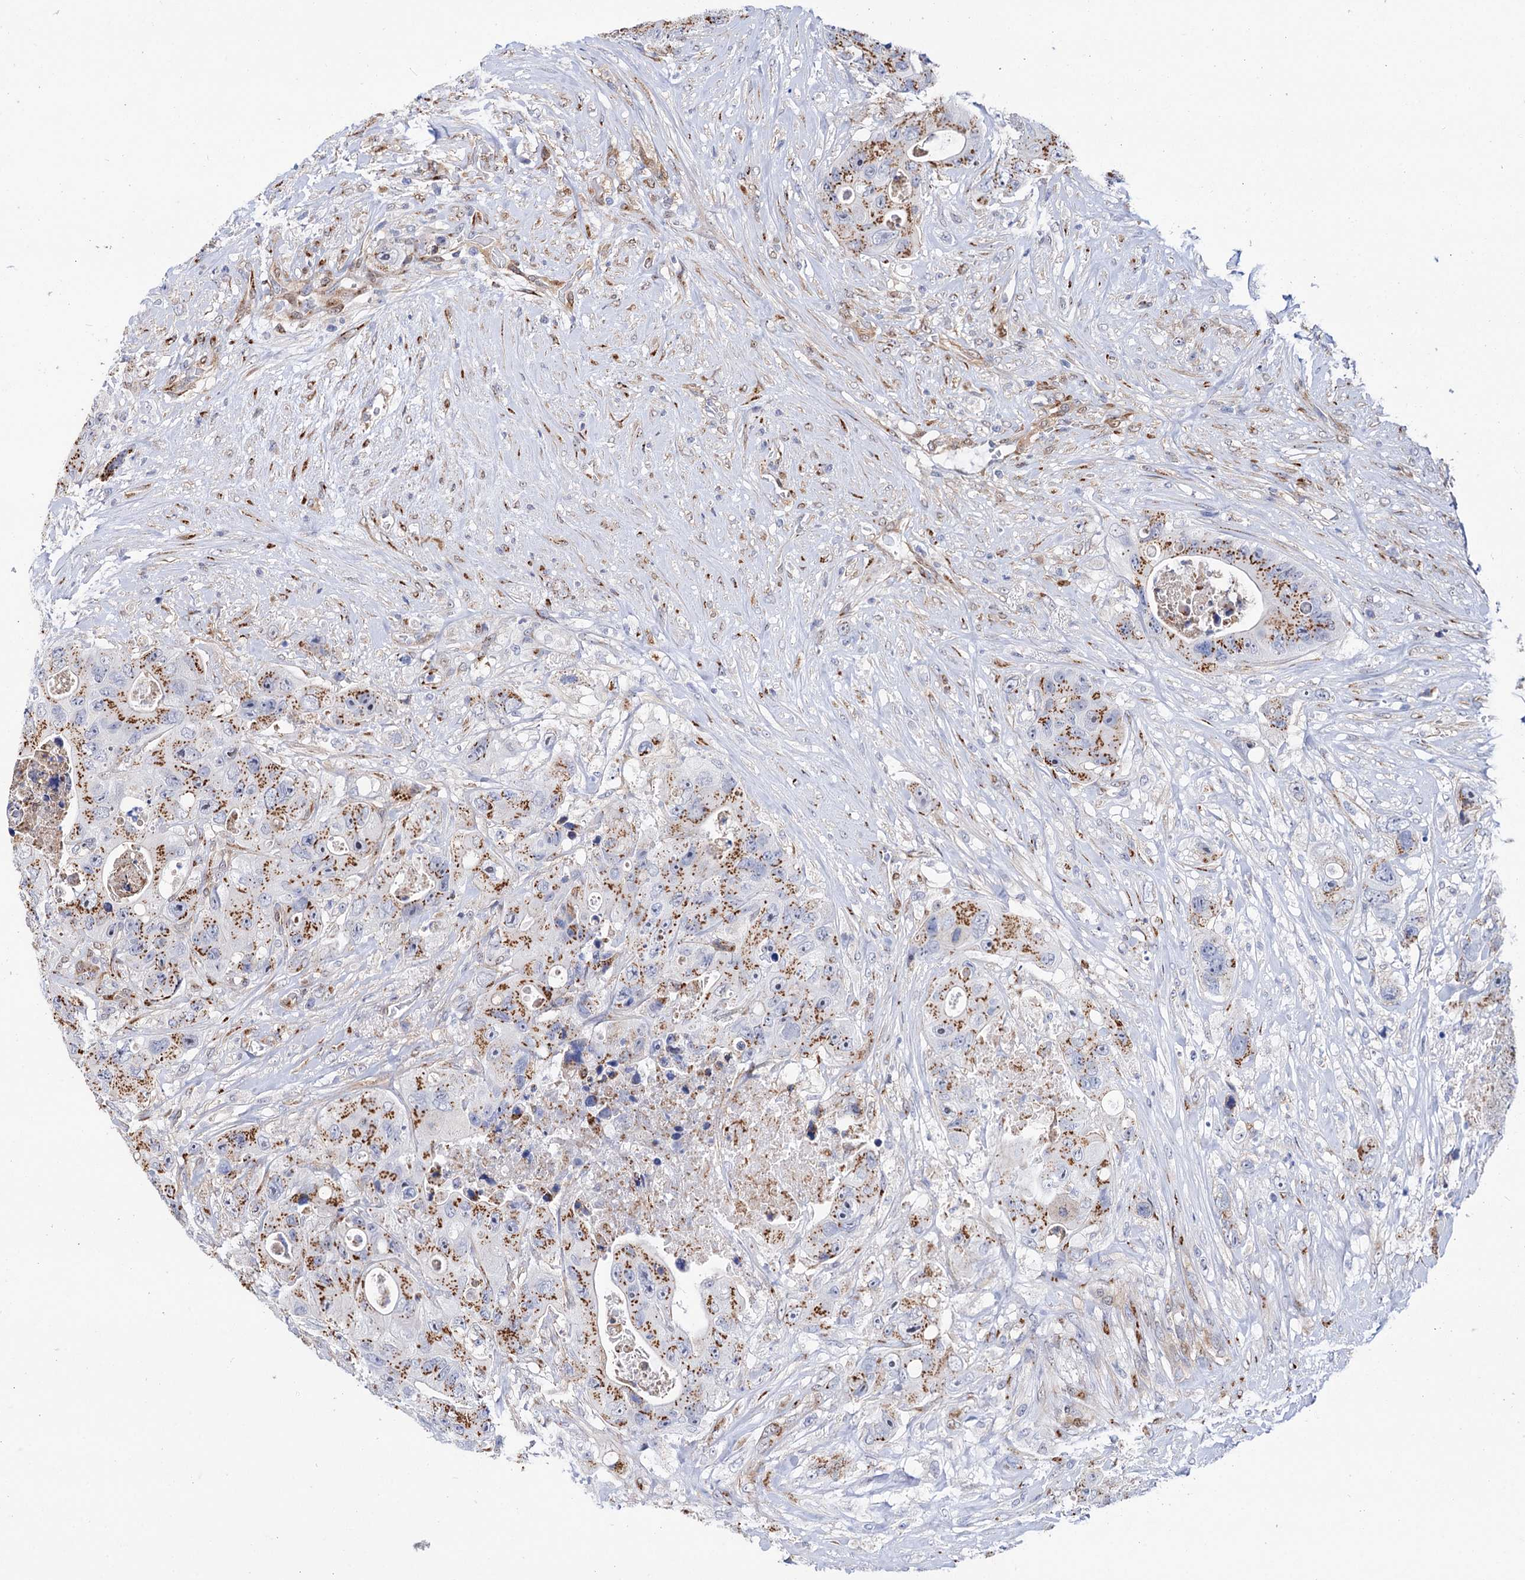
{"staining": {"intensity": "moderate", "quantity": ">75%", "location": "cytoplasmic/membranous"}, "tissue": "colorectal cancer", "cell_type": "Tumor cells", "image_type": "cancer", "snomed": [{"axis": "morphology", "description": "Adenocarcinoma, NOS"}, {"axis": "topography", "description": "Colon"}], "caption": "The immunohistochemical stain highlights moderate cytoplasmic/membranous positivity in tumor cells of adenocarcinoma (colorectal) tissue.", "gene": "C11orf96", "patient": {"sex": "female", "age": 46}}